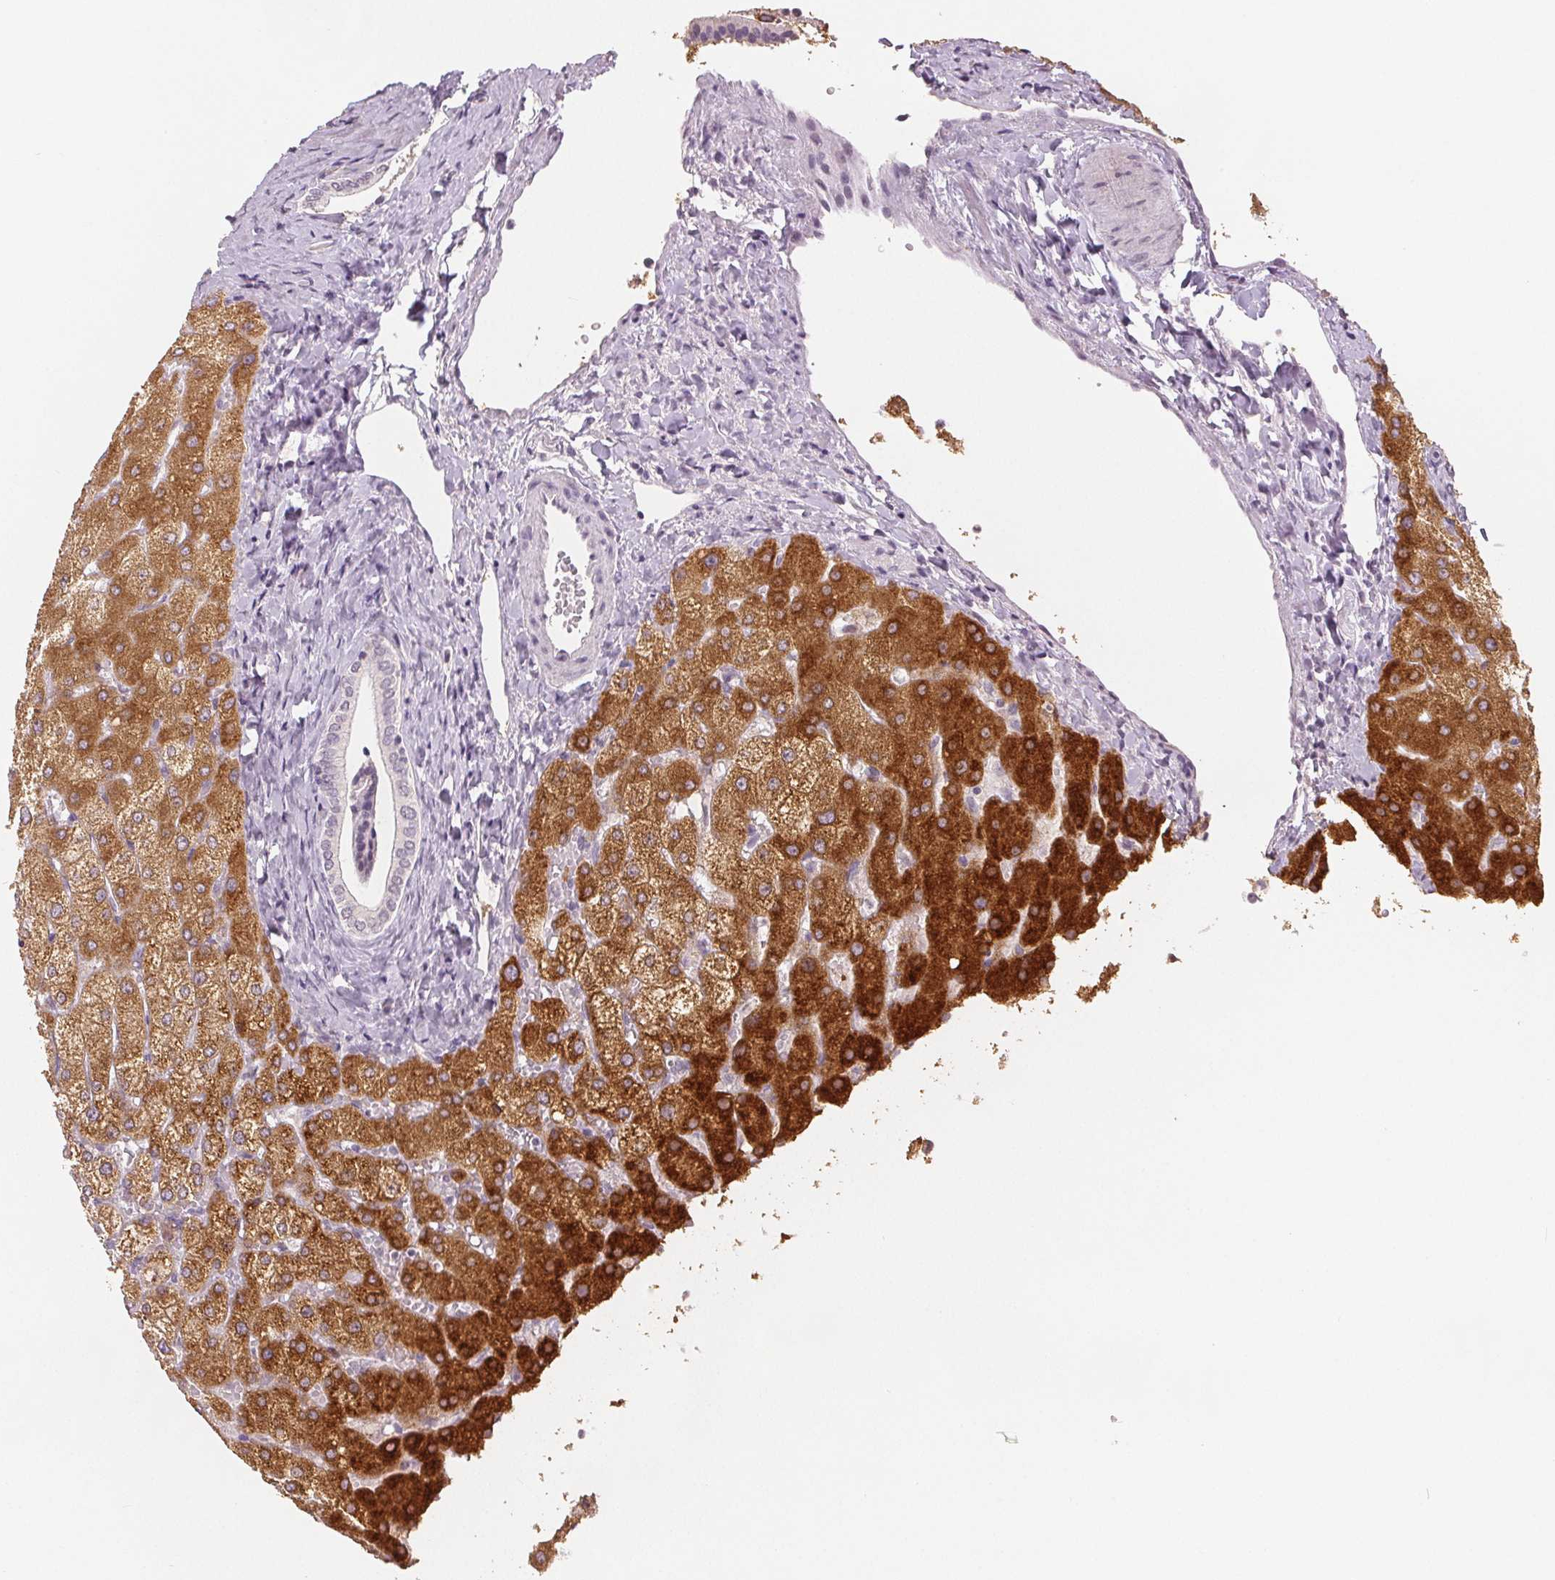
{"staining": {"intensity": "negative", "quantity": "none", "location": "none"}, "tissue": "liver", "cell_type": "Cholangiocytes", "image_type": "normal", "snomed": [{"axis": "morphology", "description": "Normal tissue, NOS"}, {"axis": "topography", "description": "Liver"}], "caption": "Immunohistochemistry of unremarkable human liver reveals no staining in cholangiocytes.", "gene": "SLC27A5", "patient": {"sex": "female", "age": 54}}